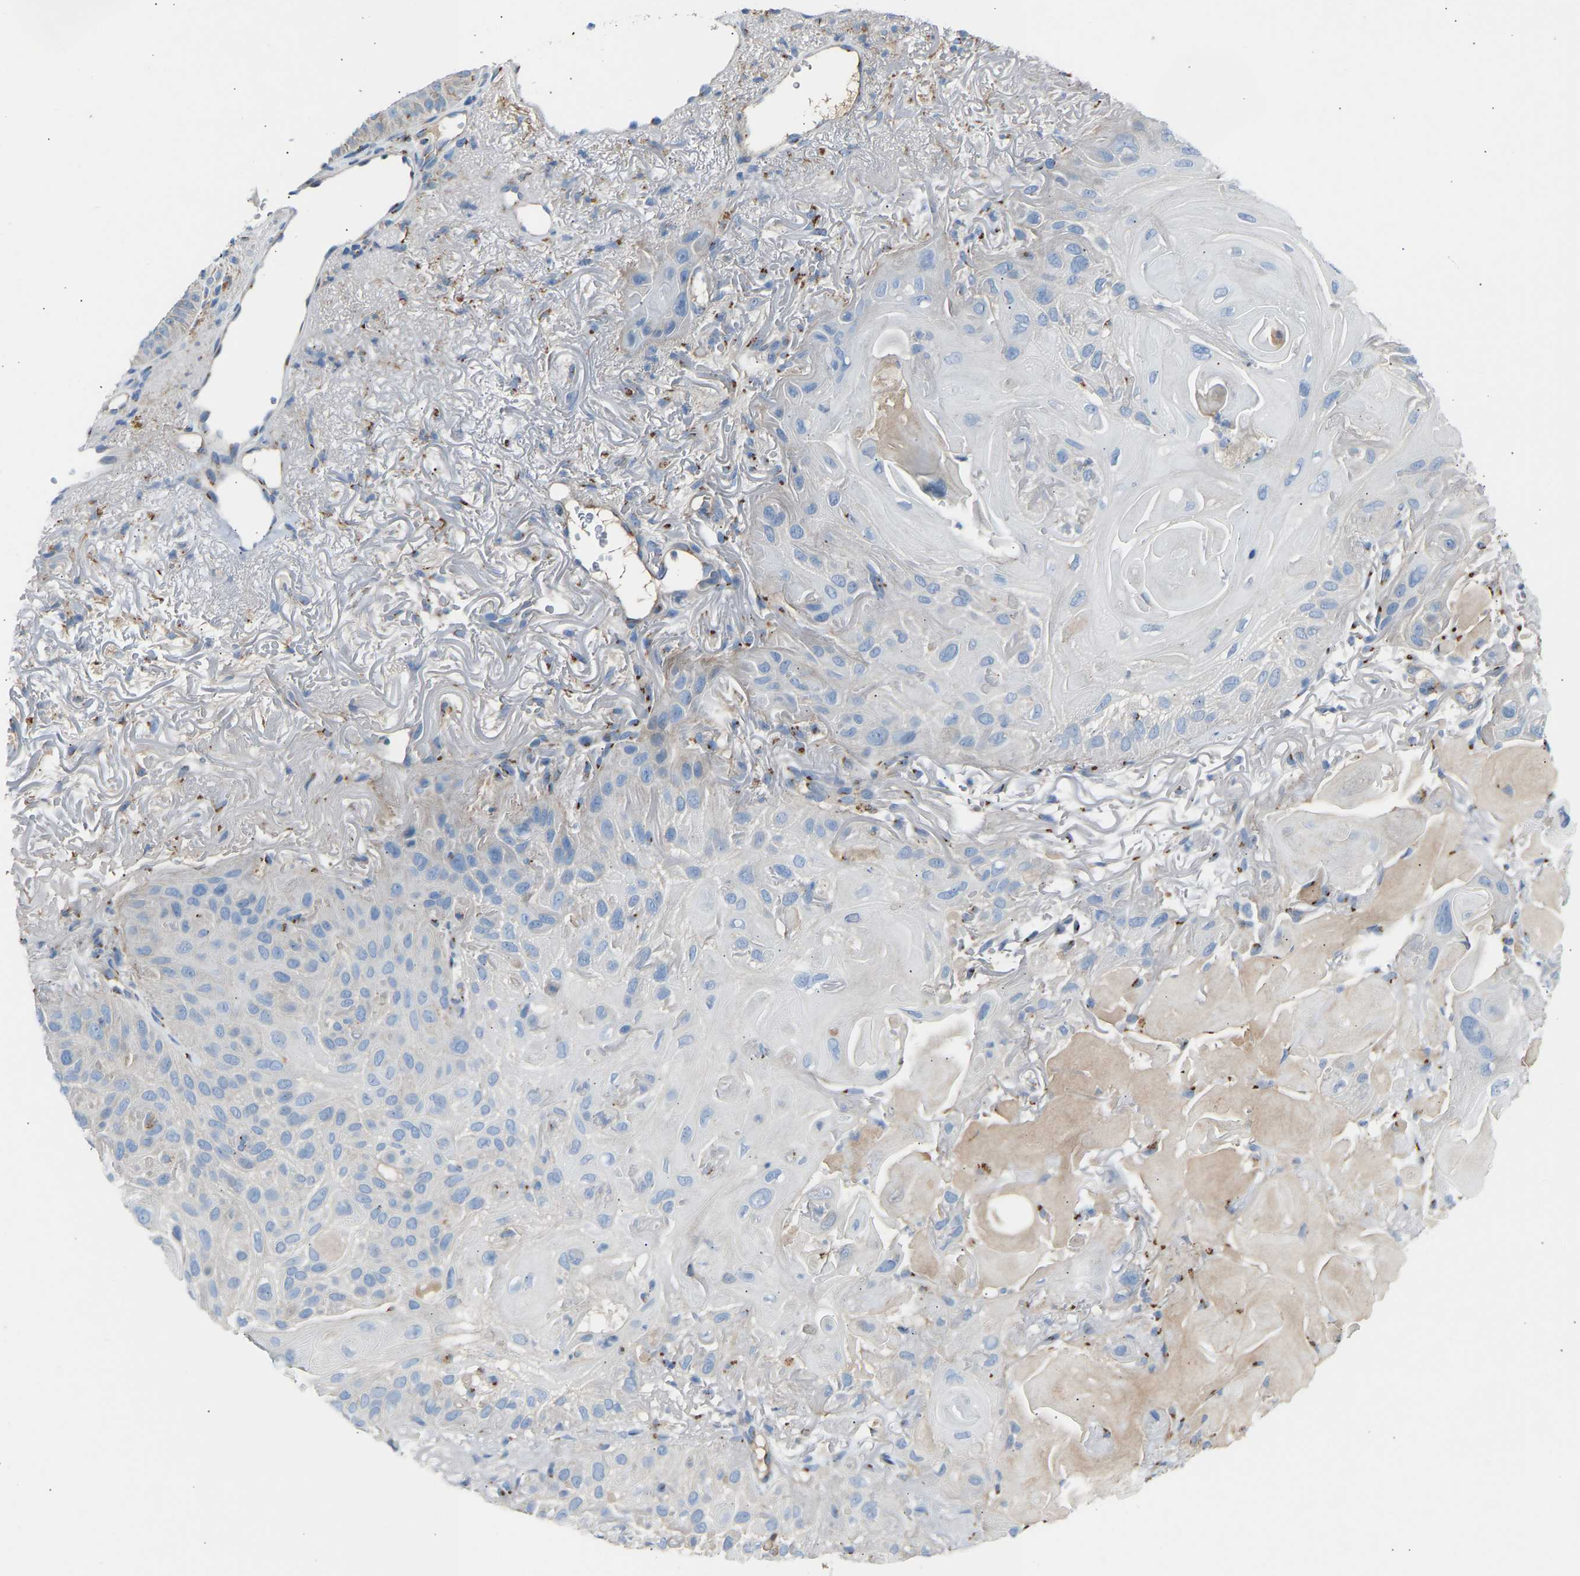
{"staining": {"intensity": "negative", "quantity": "none", "location": "none"}, "tissue": "skin cancer", "cell_type": "Tumor cells", "image_type": "cancer", "snomed": [{"axis": "morphology", "description": "Squamous cell carcinoma, NOS"}, {"axis": "topography", "description": "Skin"}], "caption": "DAB (3,3'-diaminobenzidine) immunohistochemical staining of skin cancer demonstrates no significant staining in tumor cells. (Stains: DAB (3,3'-diaminobenzidine) immunohistochemistry with hematoxylin counter stain, Microscopy: brightfield microscopy at high magnification).", "gene": "CYREN", "patient": {"sex": "female", "age": 77}}